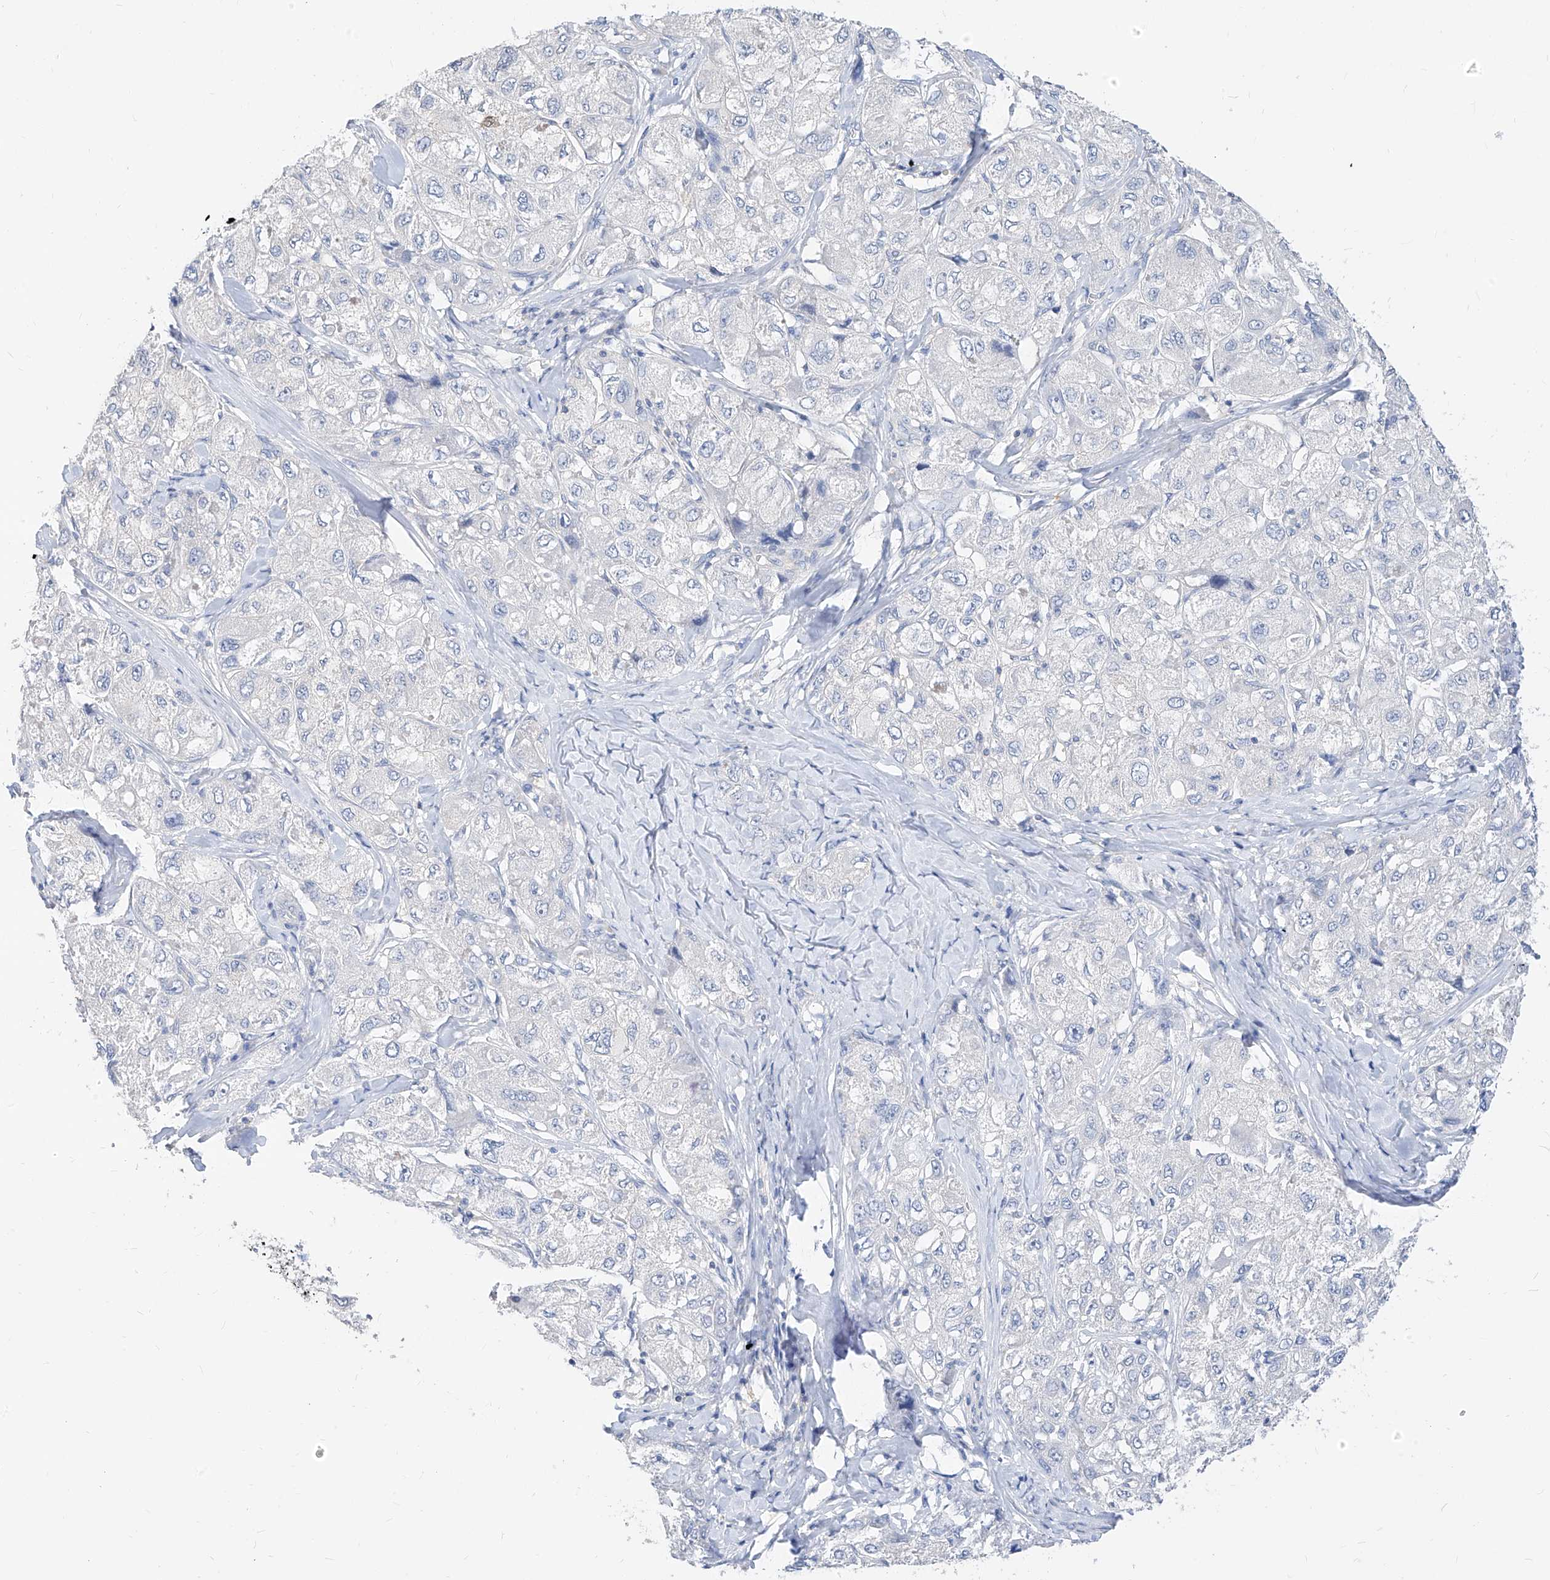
{"staining": {"intensity": "negative", "quantity": "none", "location": "none"}, "tissue": "liver cancer", "cell_type": "Tumor cells", "image_type": "cancer", "snomed": [{"axis": "morphology", "description": "Carcinoma, Hepatocellular, NOS"}, {"axis": "topography", "description": "Liver"}], "caption": "DAB immunohistochemical staining of human liver hepatocellular carcinoma reveals no significant expression in tumor cells.", "gene": "ZZEF1", "patient": {"sex": "male", "age": 80}}